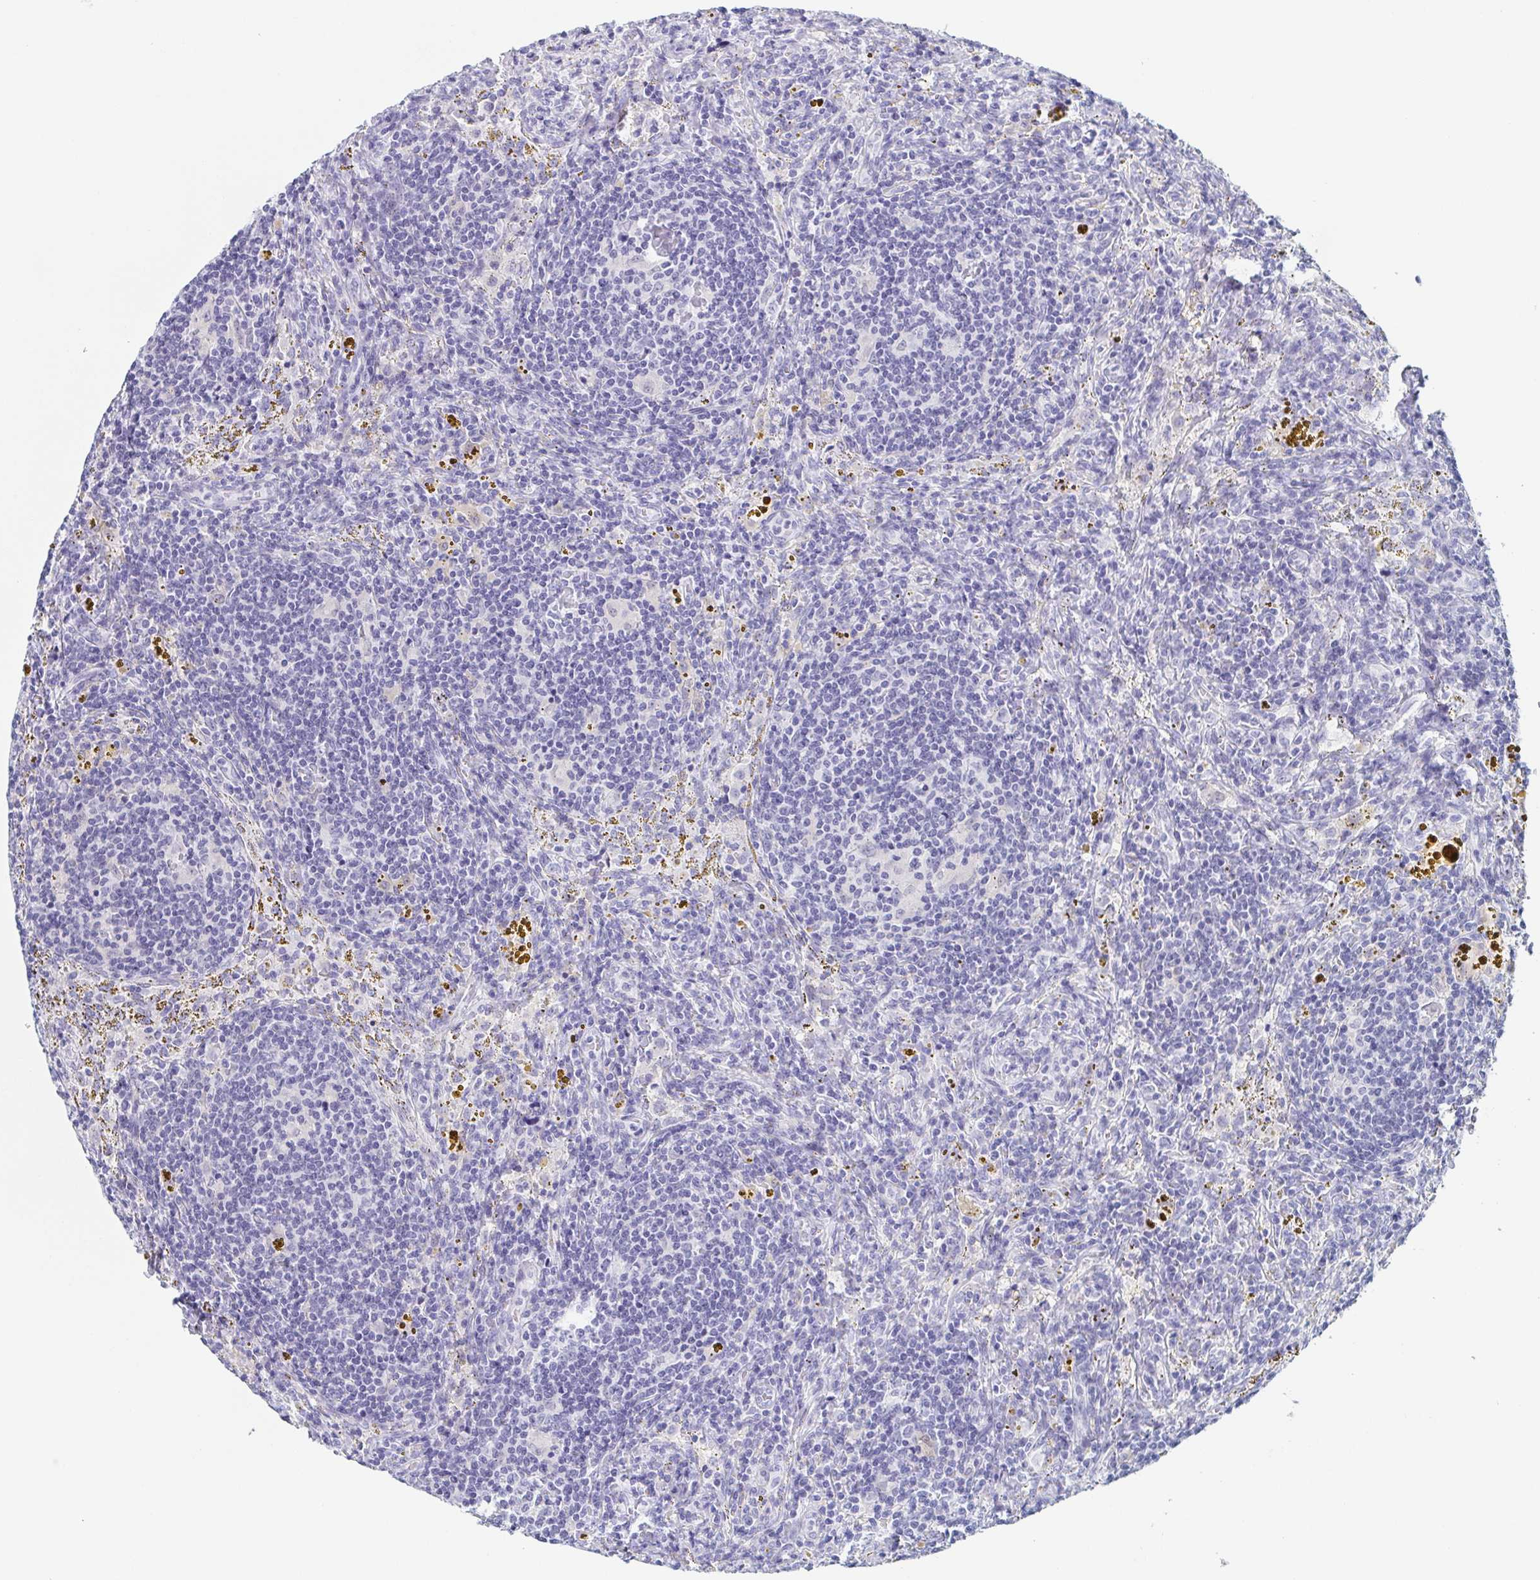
{"staining": {"intensity": "negative", "quantity": "none", "location": "none"}, "tissue": "lymphoma", "cell_type": "Tumor cells", "image_type": "cancer", "snomed": [{"axis": "morphology", "description": "Malignant lymphoma, non-Hodgkin's type, Low grade"}, {"axis": "topography", "description": "Spleen"}], "caption": "Lymphoma was stained to show a protein in brown. There is no significant expression in tumor cells.", "gene": "REG4", "patient": {"sex": "female", "age": 70}}